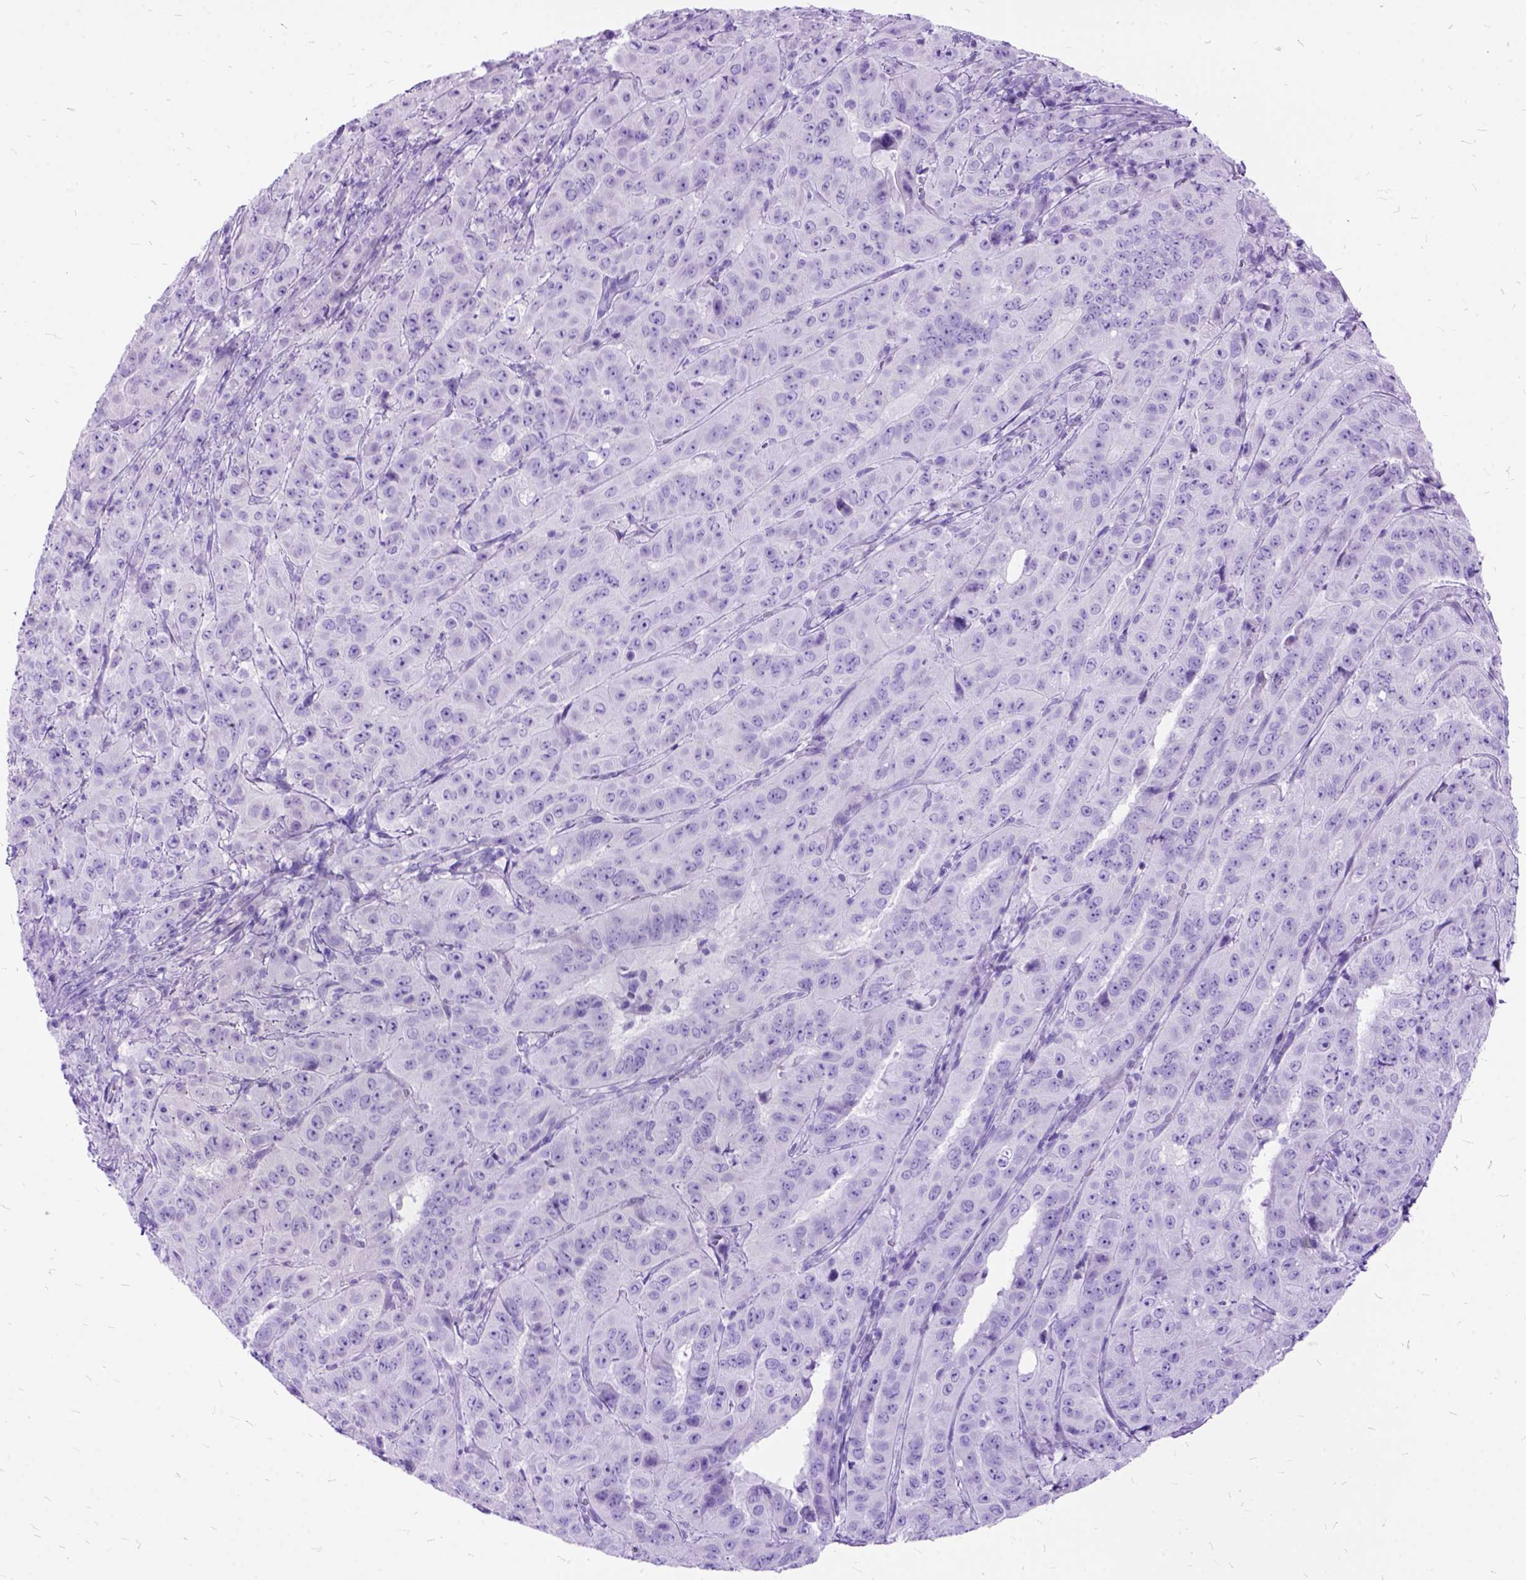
{"staining": {"intensity": "negative", "quantity": "none", "location": "none"}, "tissue": "pancreatic cancer", "cell_type": "Tumor cells", "image_type": "cancer", "snomed": [{"axis": "morphology", "description": "Adenocarcinoma, NOS"}, {"axis": "topography", "description": "Pancreas"}], "caption": "The histopathology image shows no staining of tumor cells in adenocarcinoma (pancreatic).", "gene": "DNAH2", "patient": {"sex": "male", "age": 63}}